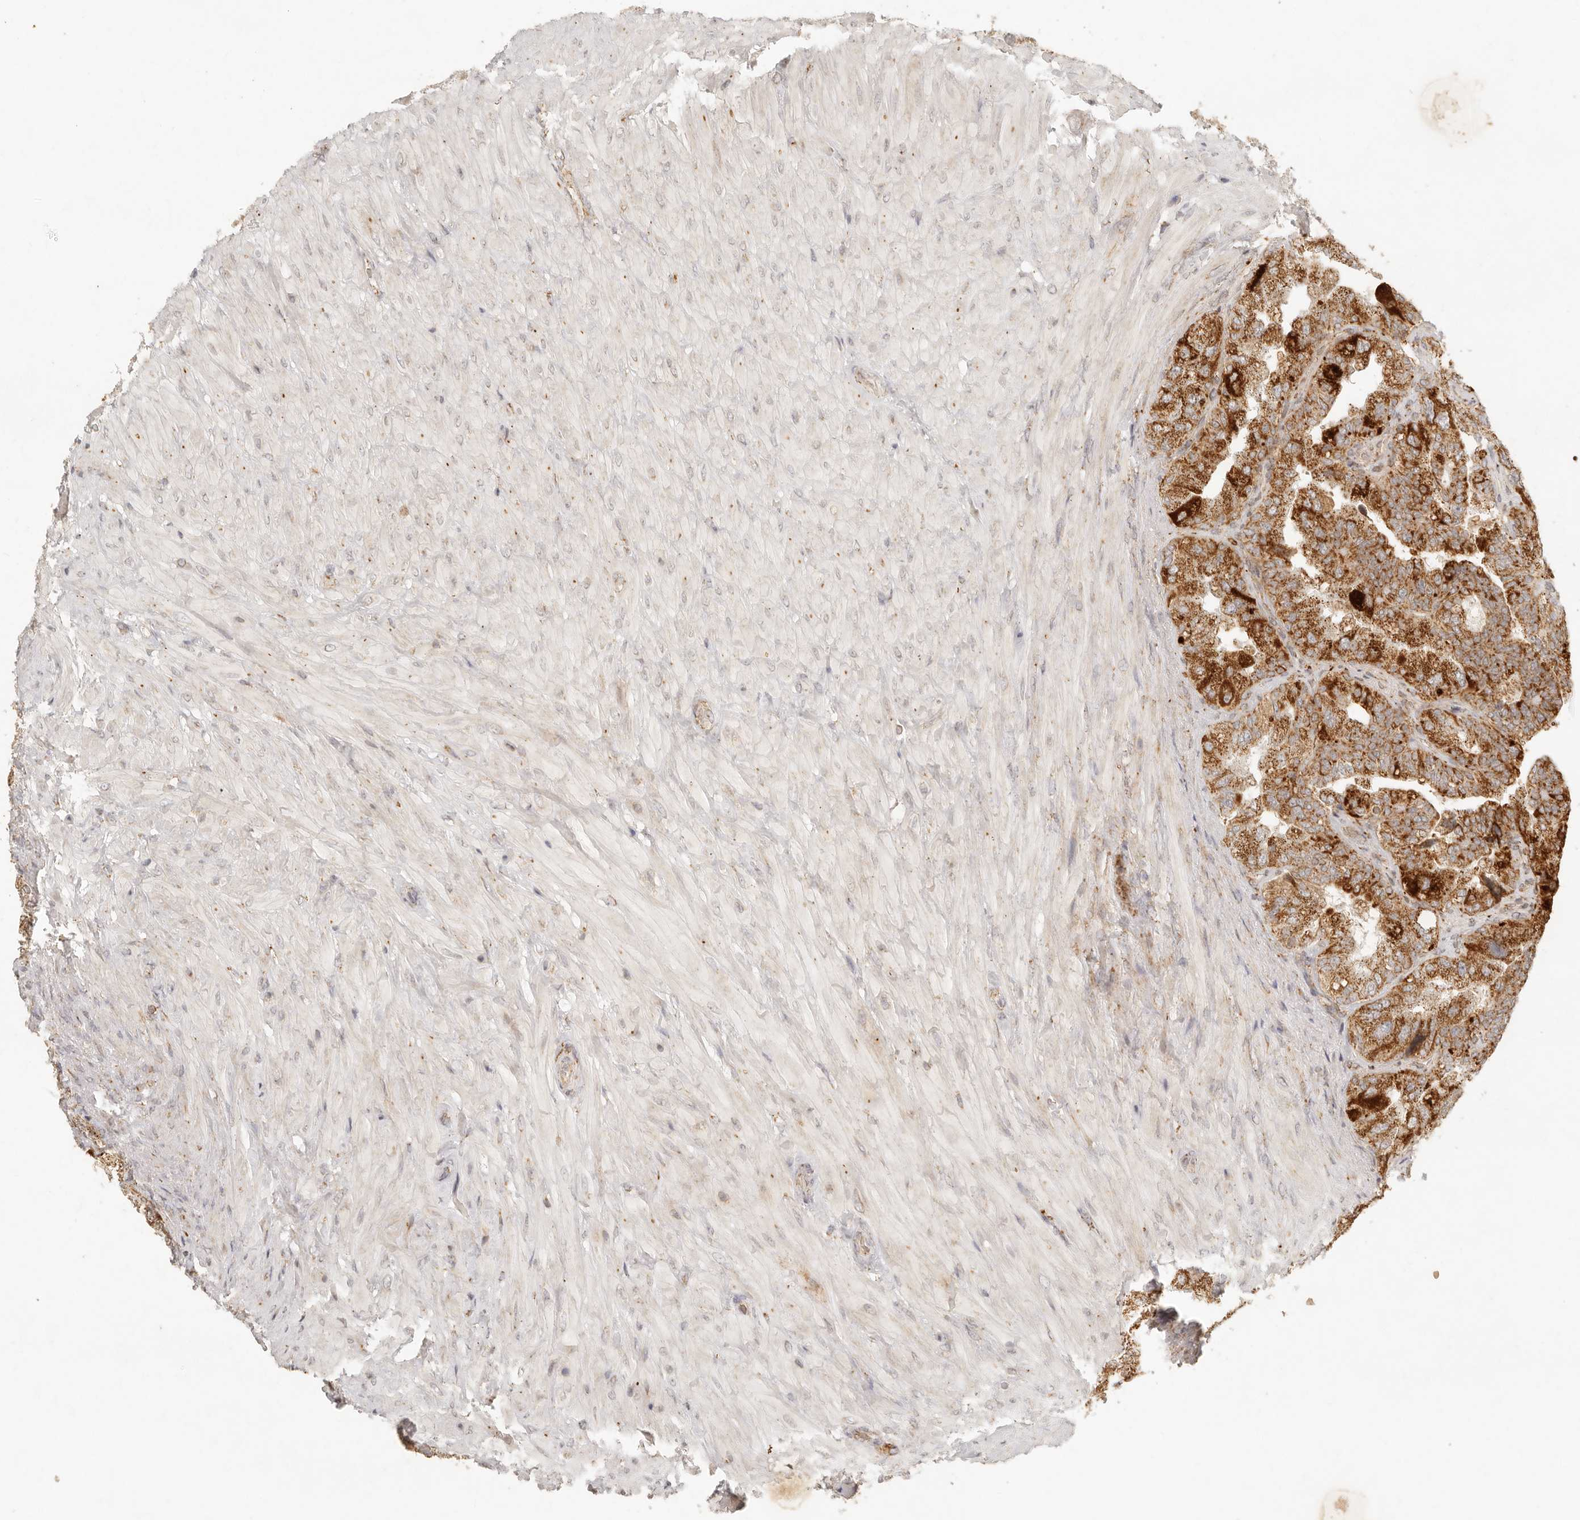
{"staining": {"intensity": "strong", "quantity": ">75%", "location": "cytoplasmic/membranous"}, "tissue": "seminal vesicle", "cell_type": "Glandular cells", "image_type": "normal", "snomed": [{"axis": "morphology", "description": "Normal tissue, NOS"}, {"axis": "topography", "description": "Seminal veicle"}, {"axis": "topography", "description": "Peripheral nerve tissue"}], "caption": "DAB (3,3'-diaminobenzidine) immunohistochemical staining of benign seminal vesicle exhibits strong cytoplasmic/membranous protein staining in about >75% of glandular cells.", "gene": "MRPL55", "patient": {"sex": "male", "age": 63}}